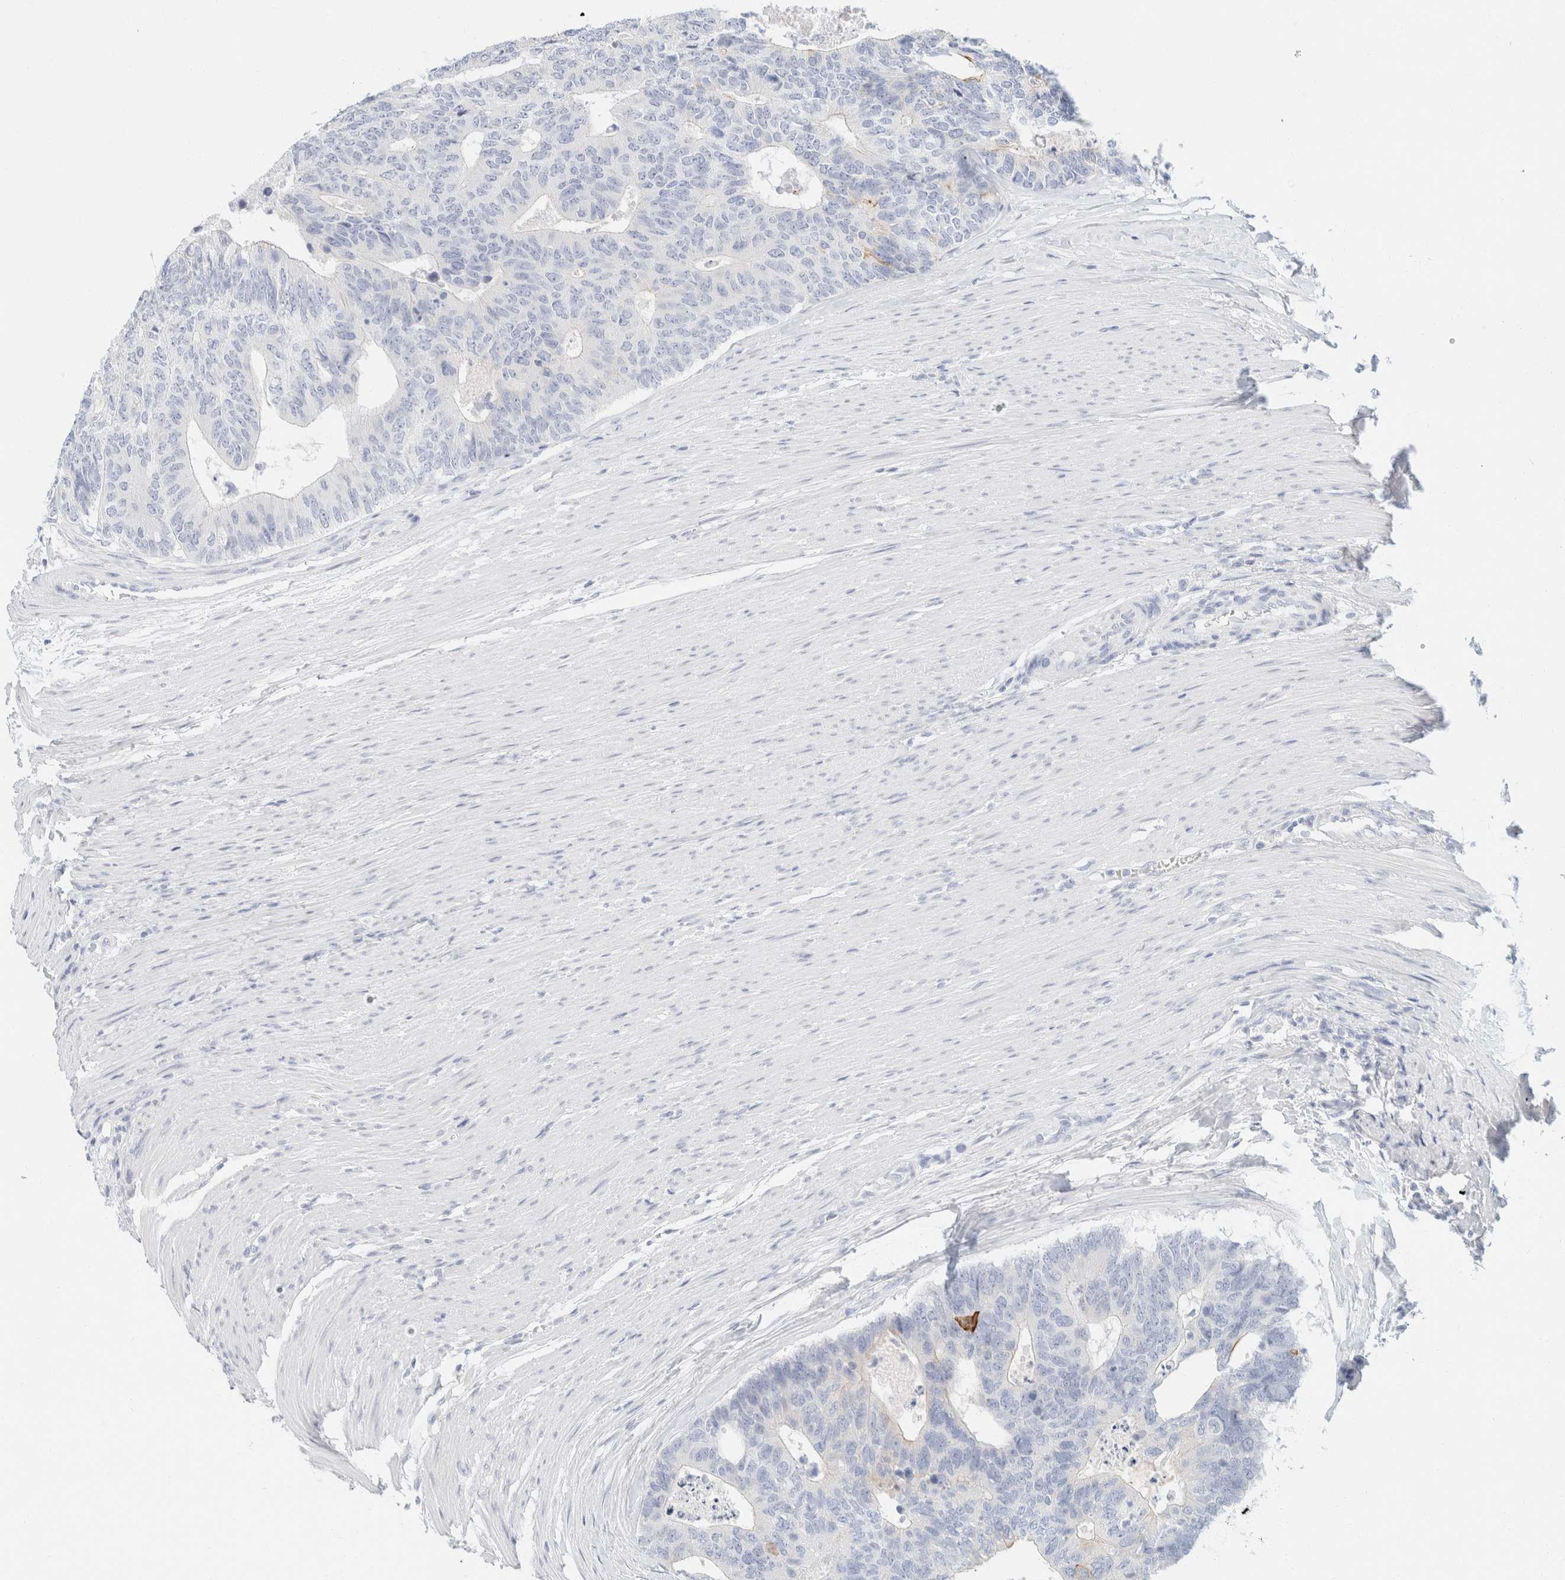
{"staining": {"intensity": "negative", "quantity": "none", "location": "none"}, "tissue": "colorectal cancer", "cell_type": "Tumor cells", "image_type": "cancer", "snomed": [{"axis": "morphology", "description": "Adenocarcinoma, NOS"}, {"axis": "topography", "description": "Colon"}], "caption": "IHC of human colorectal cancer displays no positivity in tumor cells.", "gene": "KRT20", "patient": {"sex": "female", "age": 67}}